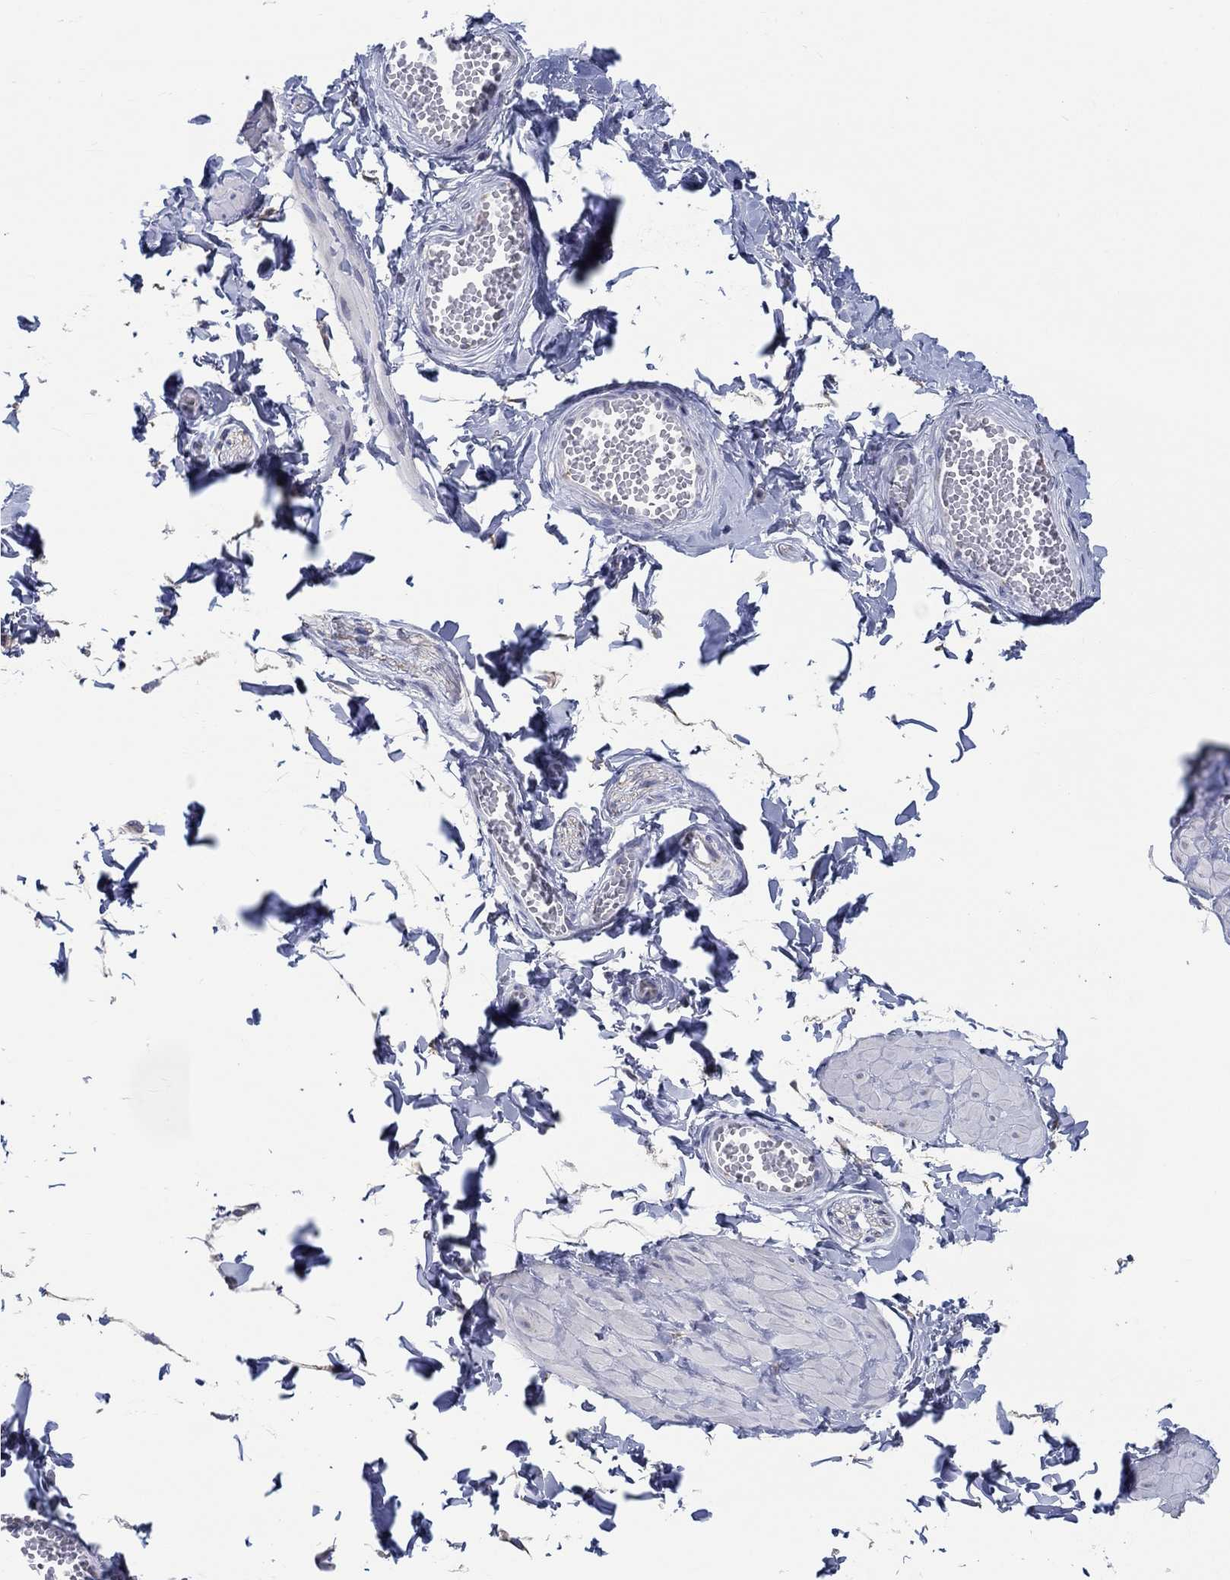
{"staining": {"intensity": "negative", "quantity": "none", "location": "none"}, "tissue": "adipose tissue", "cell_type": "Adipocytes", "image_type": "normal", "snomed": [{"axis": "morphology", "description": "Normal tissue, NOS"}, {"axis": "topography", "description": "Smooth muscle"}, {"axis": "topography", "description": "Peripheral nerve tissue"}], "caption": "The image shows no significant staining in adipocytes of adipose tissue.", "gene": "LRRC4C", "patient": {"sex": "male", "age": 22}}